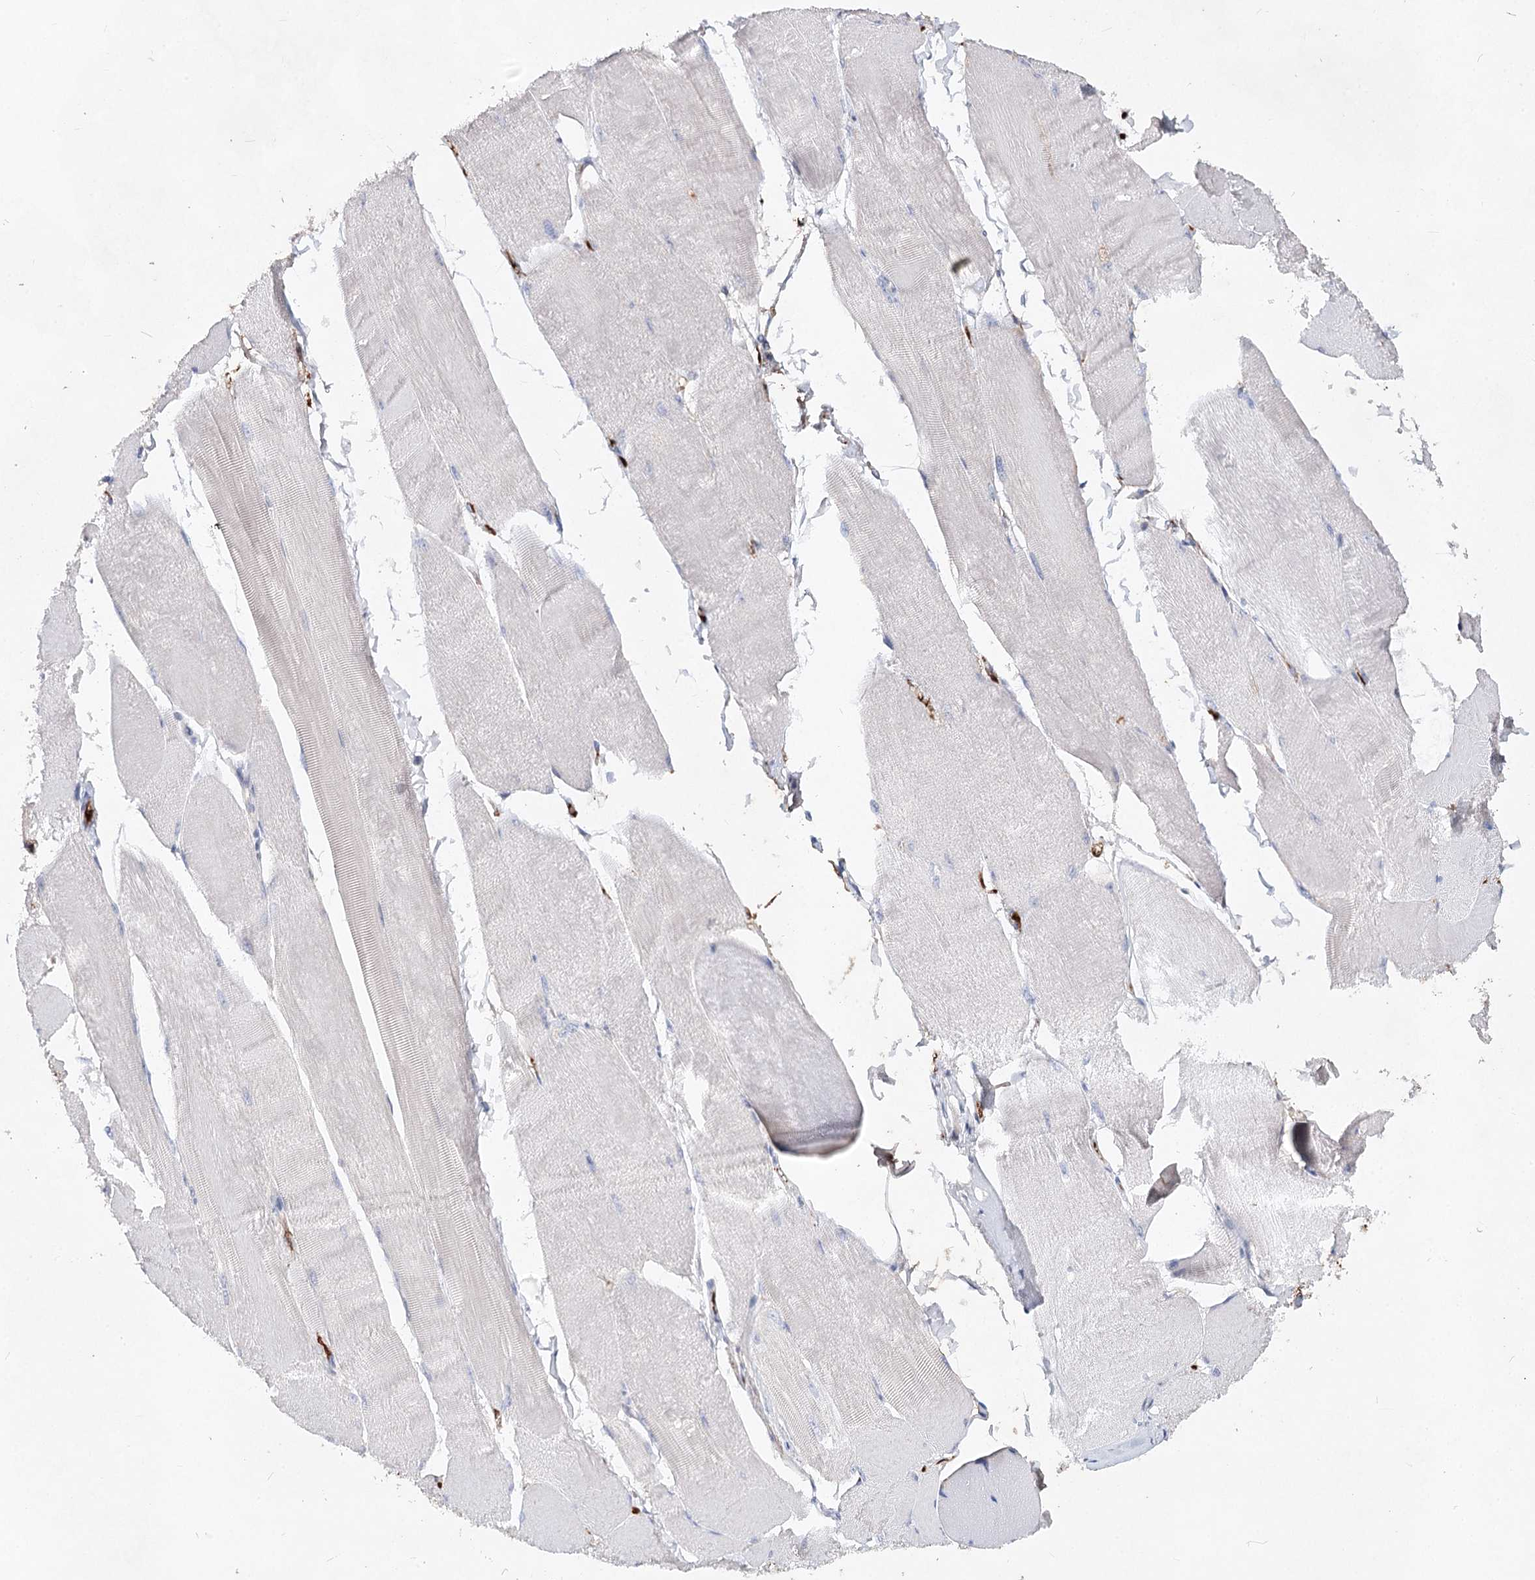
{"staining": {"intensity": "negative", "quantity": "none", "location": "none"}, "tissue": "skeletal muscle", "cell_type": "Myocytes", "image_type": "normal", "snomed": [{"axis": "morphology", "description": "Normal tissue, NOS"}, {"axis": "morphology", "description": "Basal cell carcinoma"}, {"axis": "topography", "description": "Skeletal muscle"}], "caption": "Protein analysis of benign skeletal muscle shows no significant positivity in myocytes. (DAB immunohistochemistry, high magnification).", "gene": "TASOR2", "patient": {"sex": "female", "age": 64}}